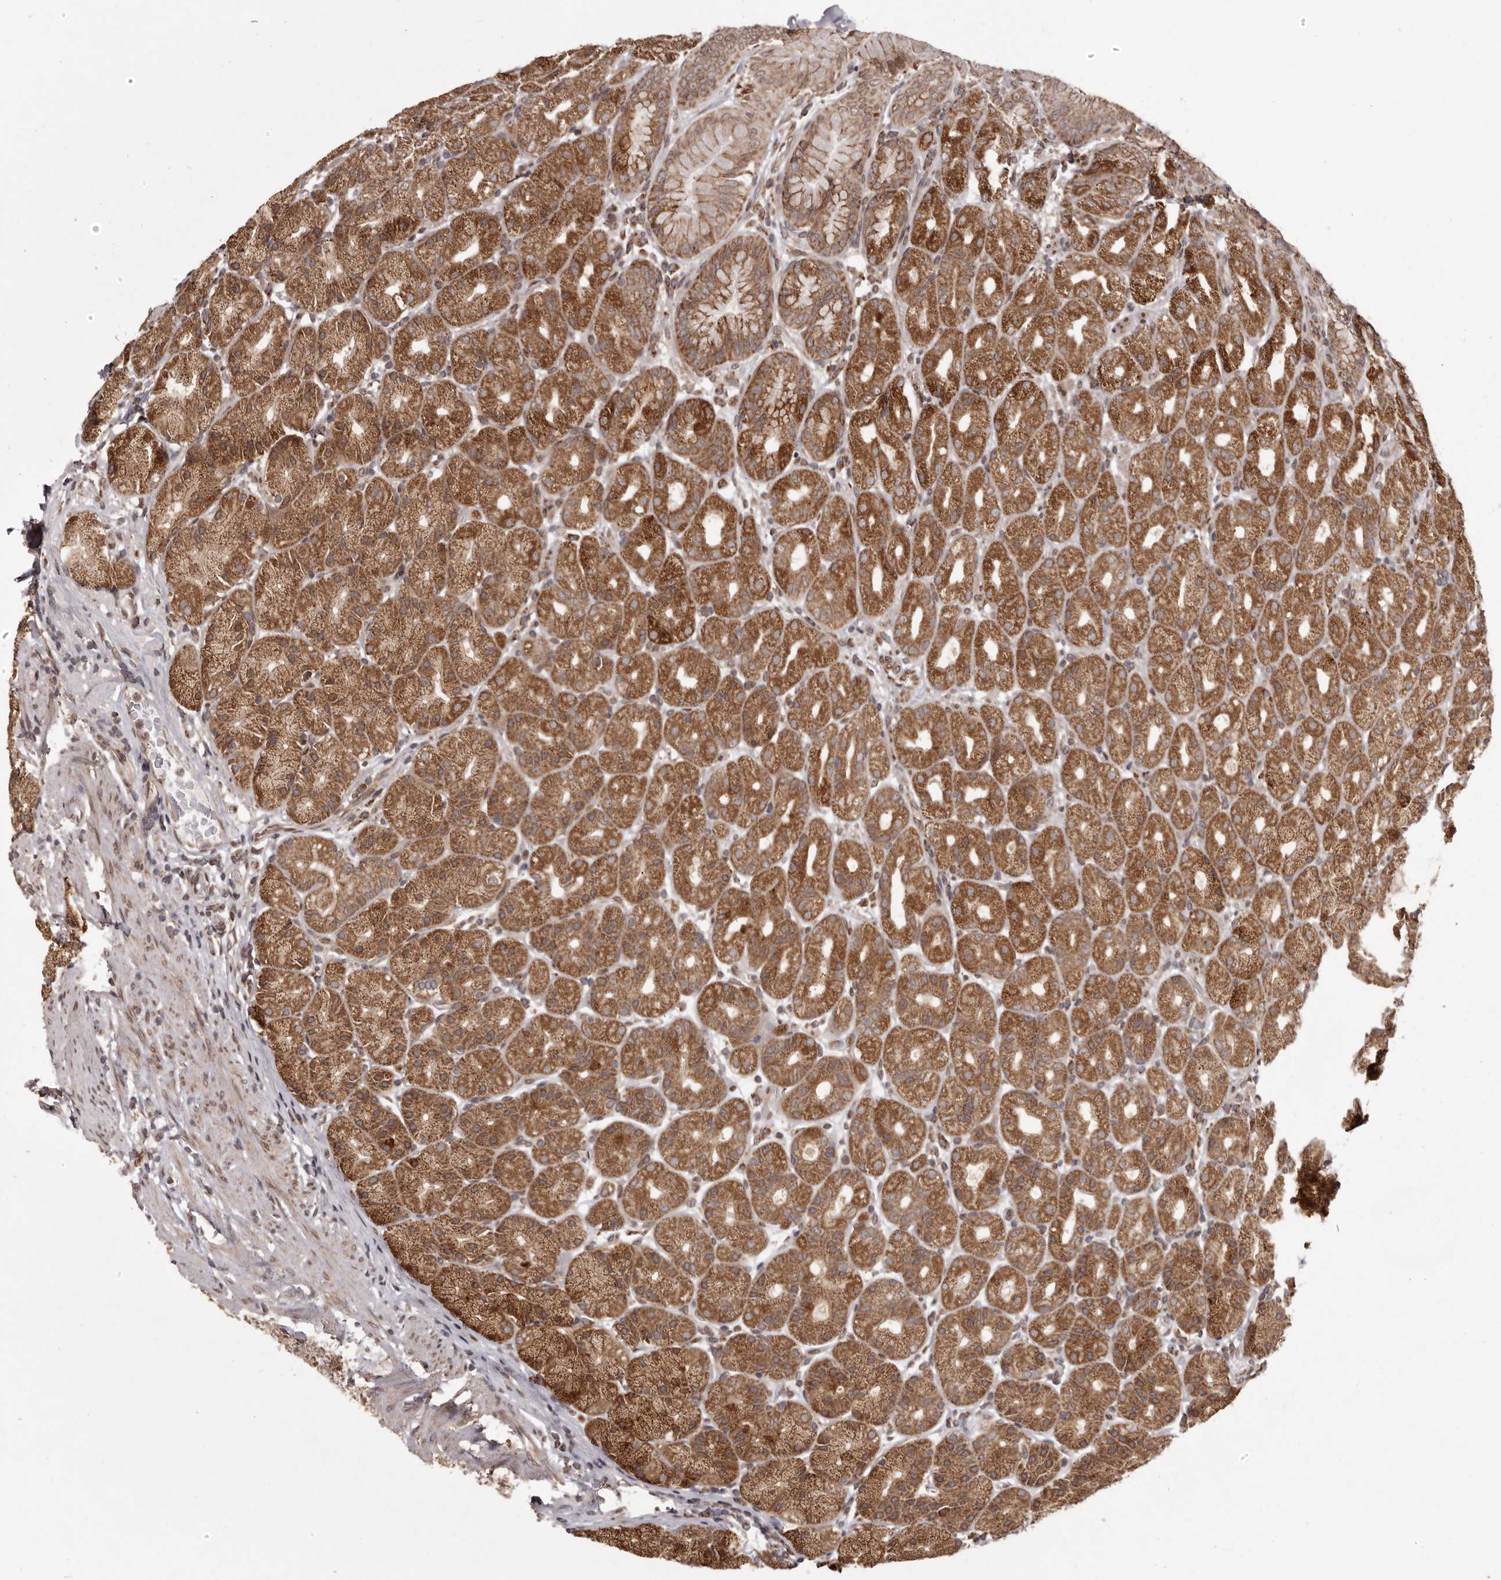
{"staining": {"intensity": "strong", "quantity": ">75%", "location": "cytoplasmic/membranous"}, "tissue": "stomach", "cell_type": "Glandular cells", "image_type": "normal", "snomed": [{"axis": "morphology", "description": "Normal tissue, NOS"}, {"axis": "topography", "description": "Stomach, upper"}], "caption": "Immunohistochemistry (IHC) (DAB (3,3'-diaminobenzidine)) staining of normal stomach exhibits strong cytoplasmic/membranous protein positivity in about >75% of glandular cells. Nuclei are stained in blue.", "gene": "CHRM2", "patient": {"sex": "male", "age": 68}}